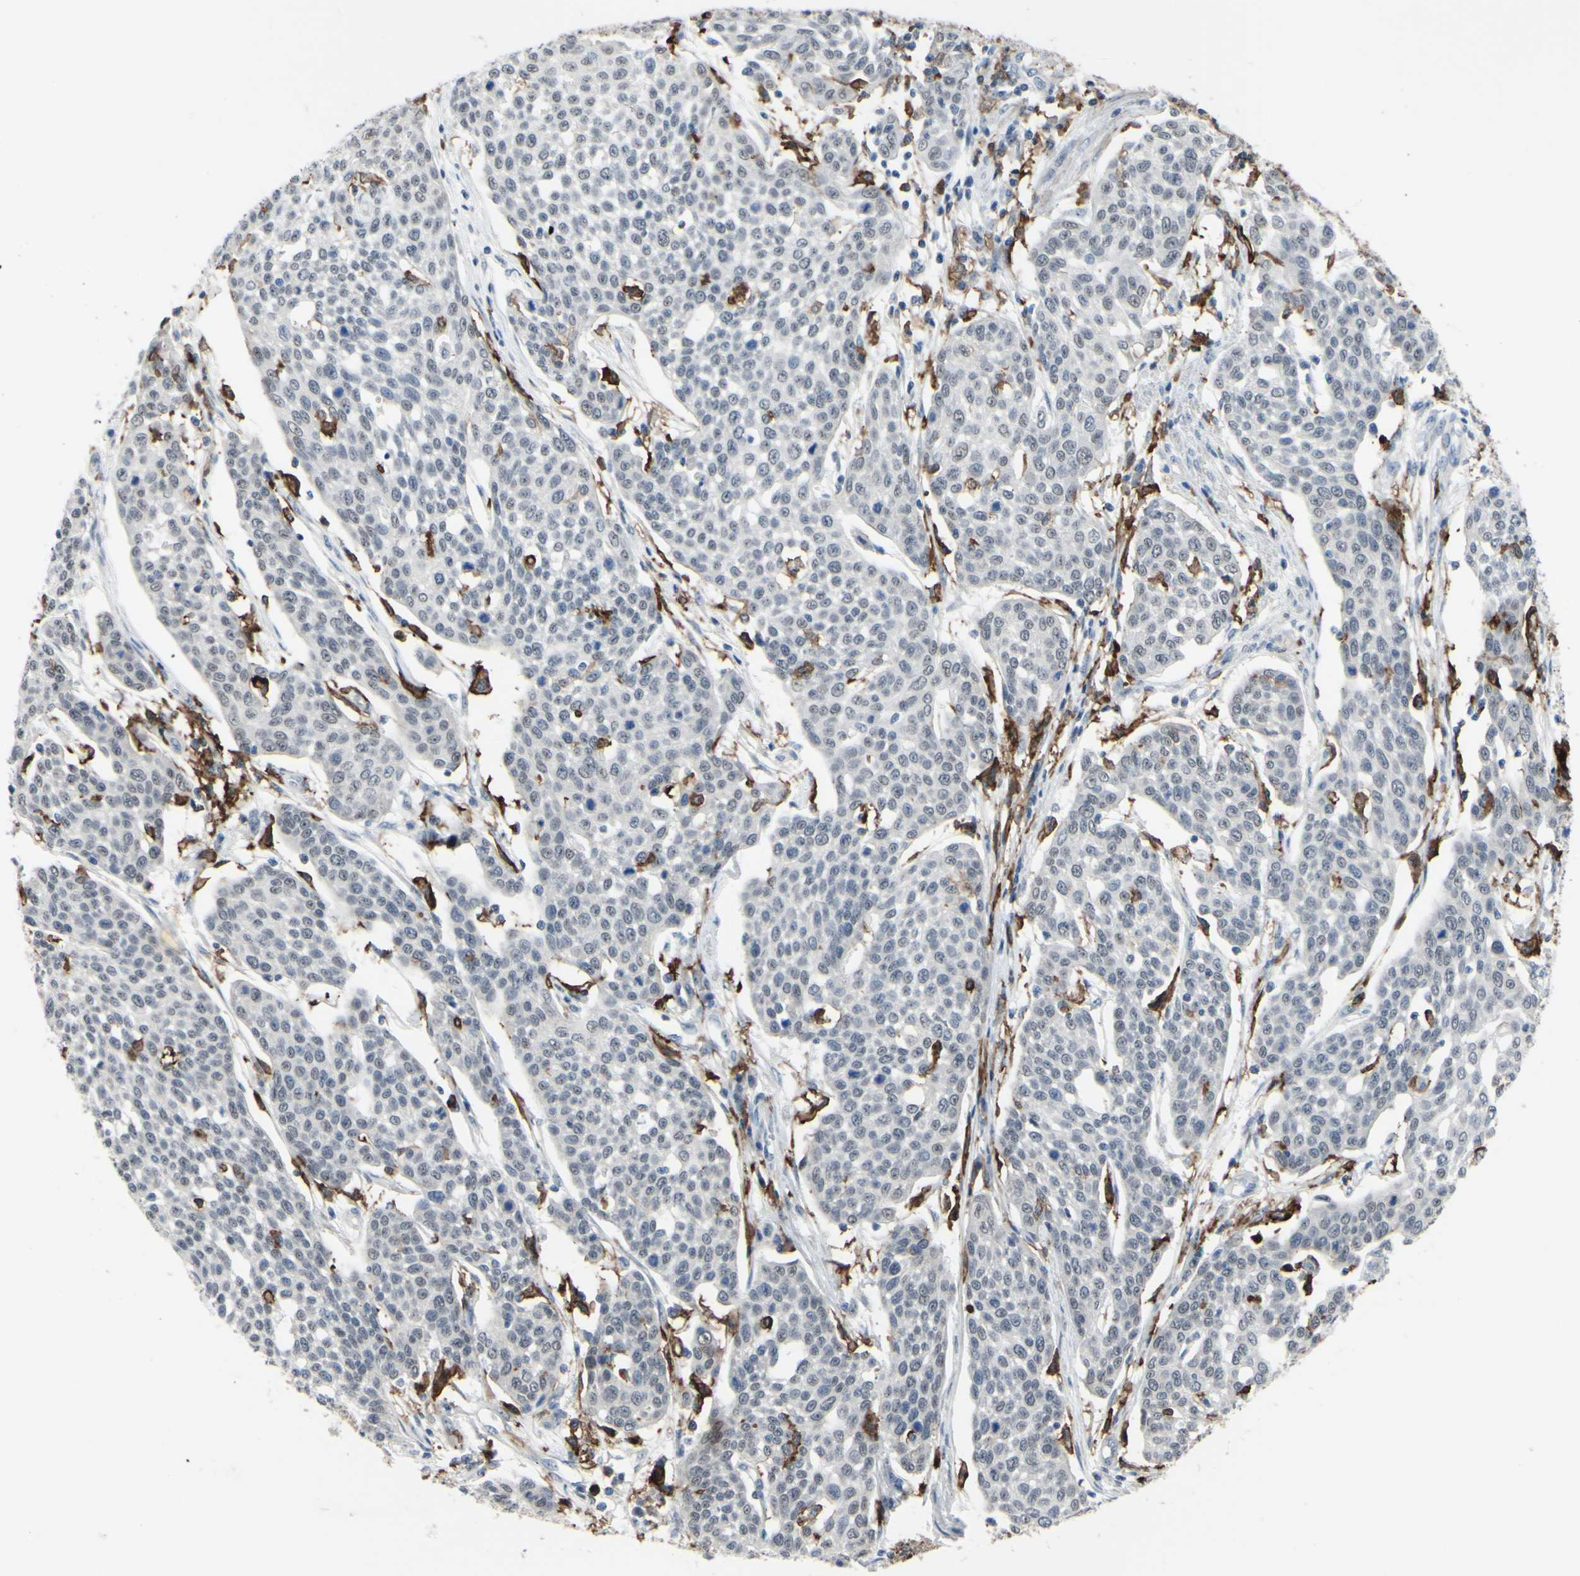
{"staining": {"intensity": "negative", "quantity": "none", "location": "none"}, "tissue": "cervical cancer", "cell_type": "Tumor cells", "image_type": "cancer", "snomed": [{"axis": "morphology", "description": "Squamous cell carcinoma, NOS"}, {"axis": "topography", "description": "Cervix"}], "caption": "Cervical cancer stained for a protein using immunohistochemistry demonstrates no expression tumor cells.", "gene": "FCGR2A", "patient": {"sex": "female", "age": 34}}